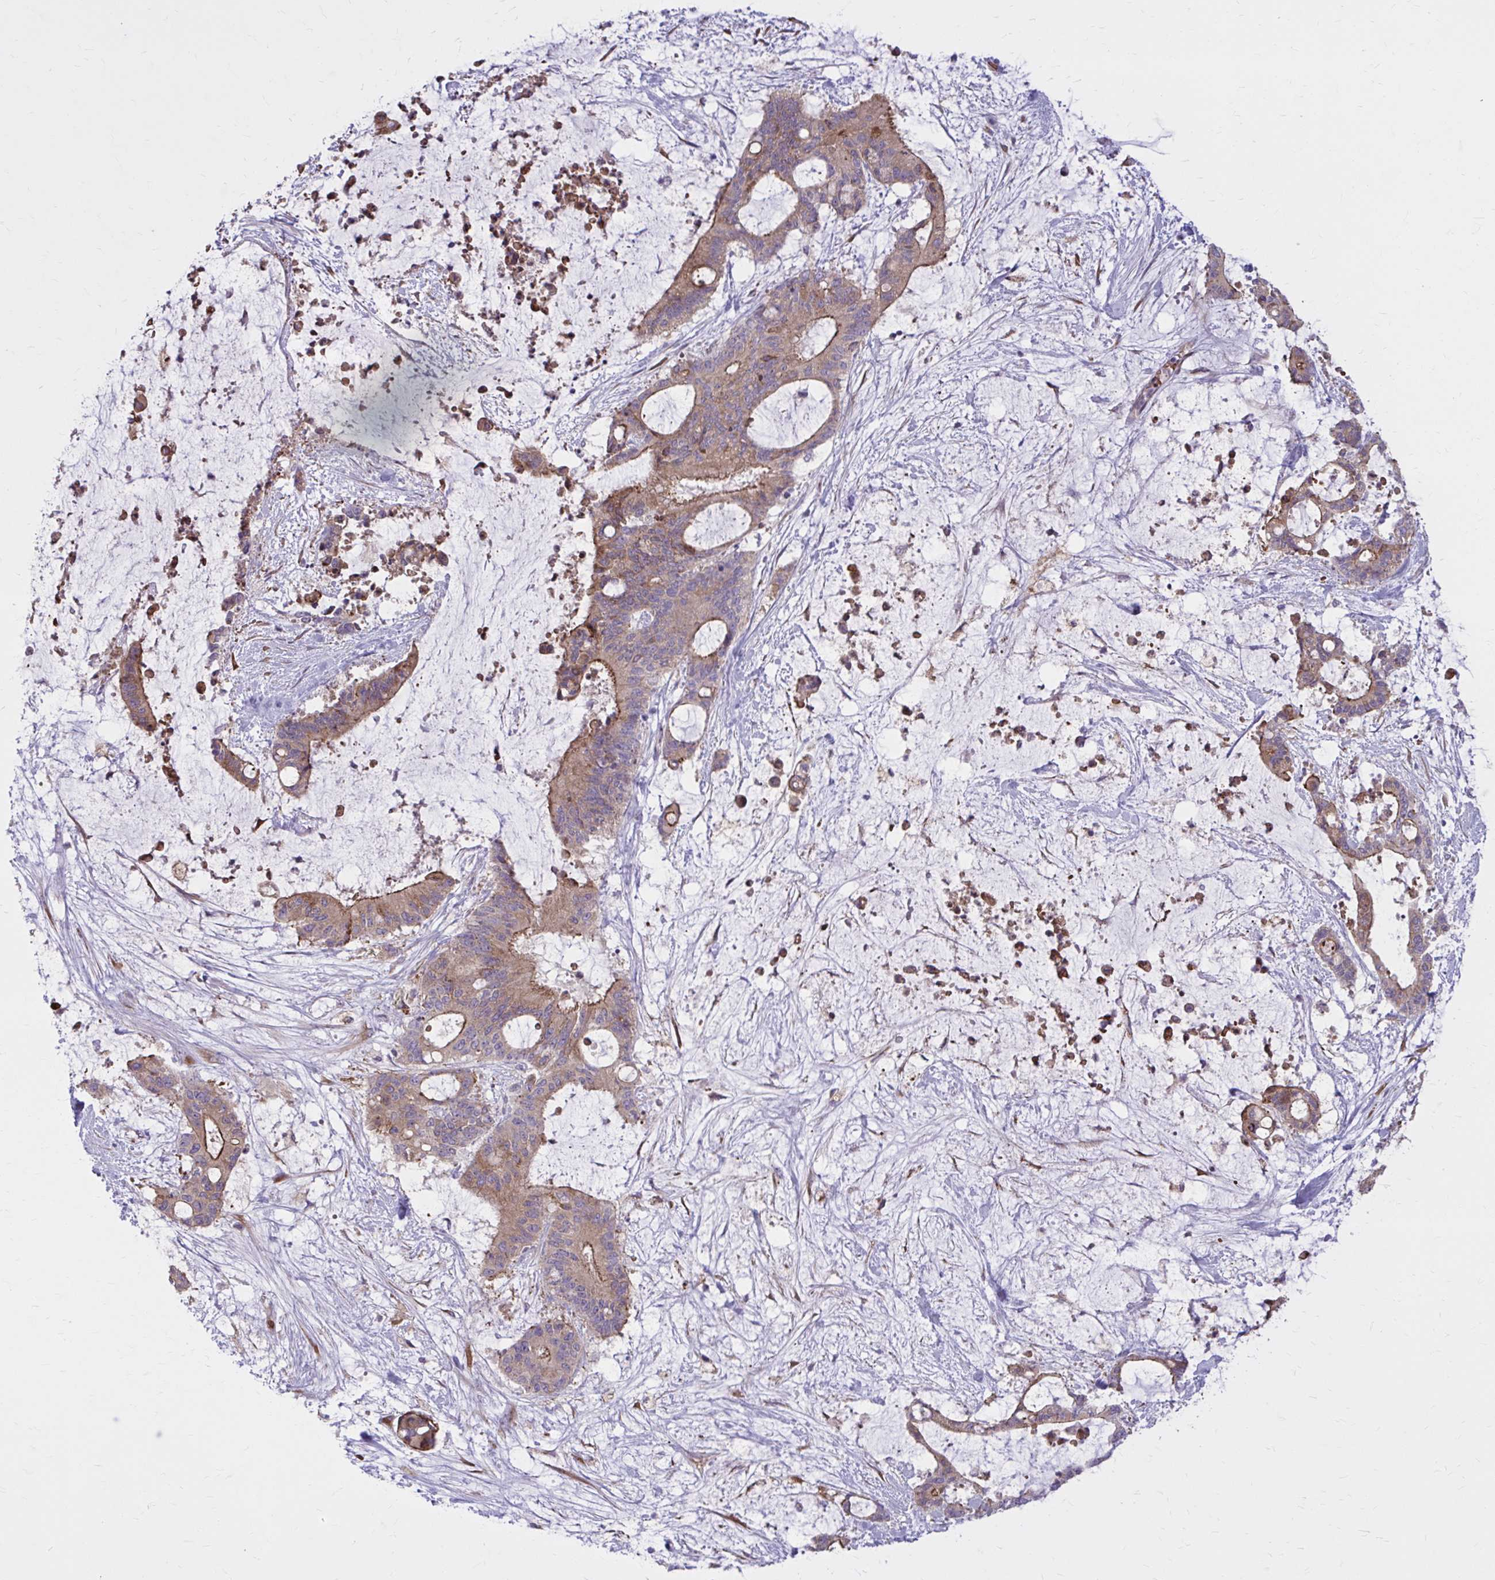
{"staining": {"intensity": "moderate", "quantity": ">75%", "location": "cytoplasmic/membranous"}, "tissue": "liver cancer", "cell_type": "Tumor cells", "image_type": "cancer", "snomed": [{"axis": "morphology", "description": "Normal tissue, NOS"}, {"axis": "morphology", "description": "Cholangiocarcinoma"}, {"axis": "topography", "description": "Liver"}, {"axis": "topography", "description": "Peripheral nerve tissue"}], "caption": "Protein expression analysis of cholangiocarcinoma (liver) shows moderate cytoplasmic/membranous staining in about >75% of tumor cells.", "gene": "SNF8", "patient": {"sex": "female", "age": 73}}